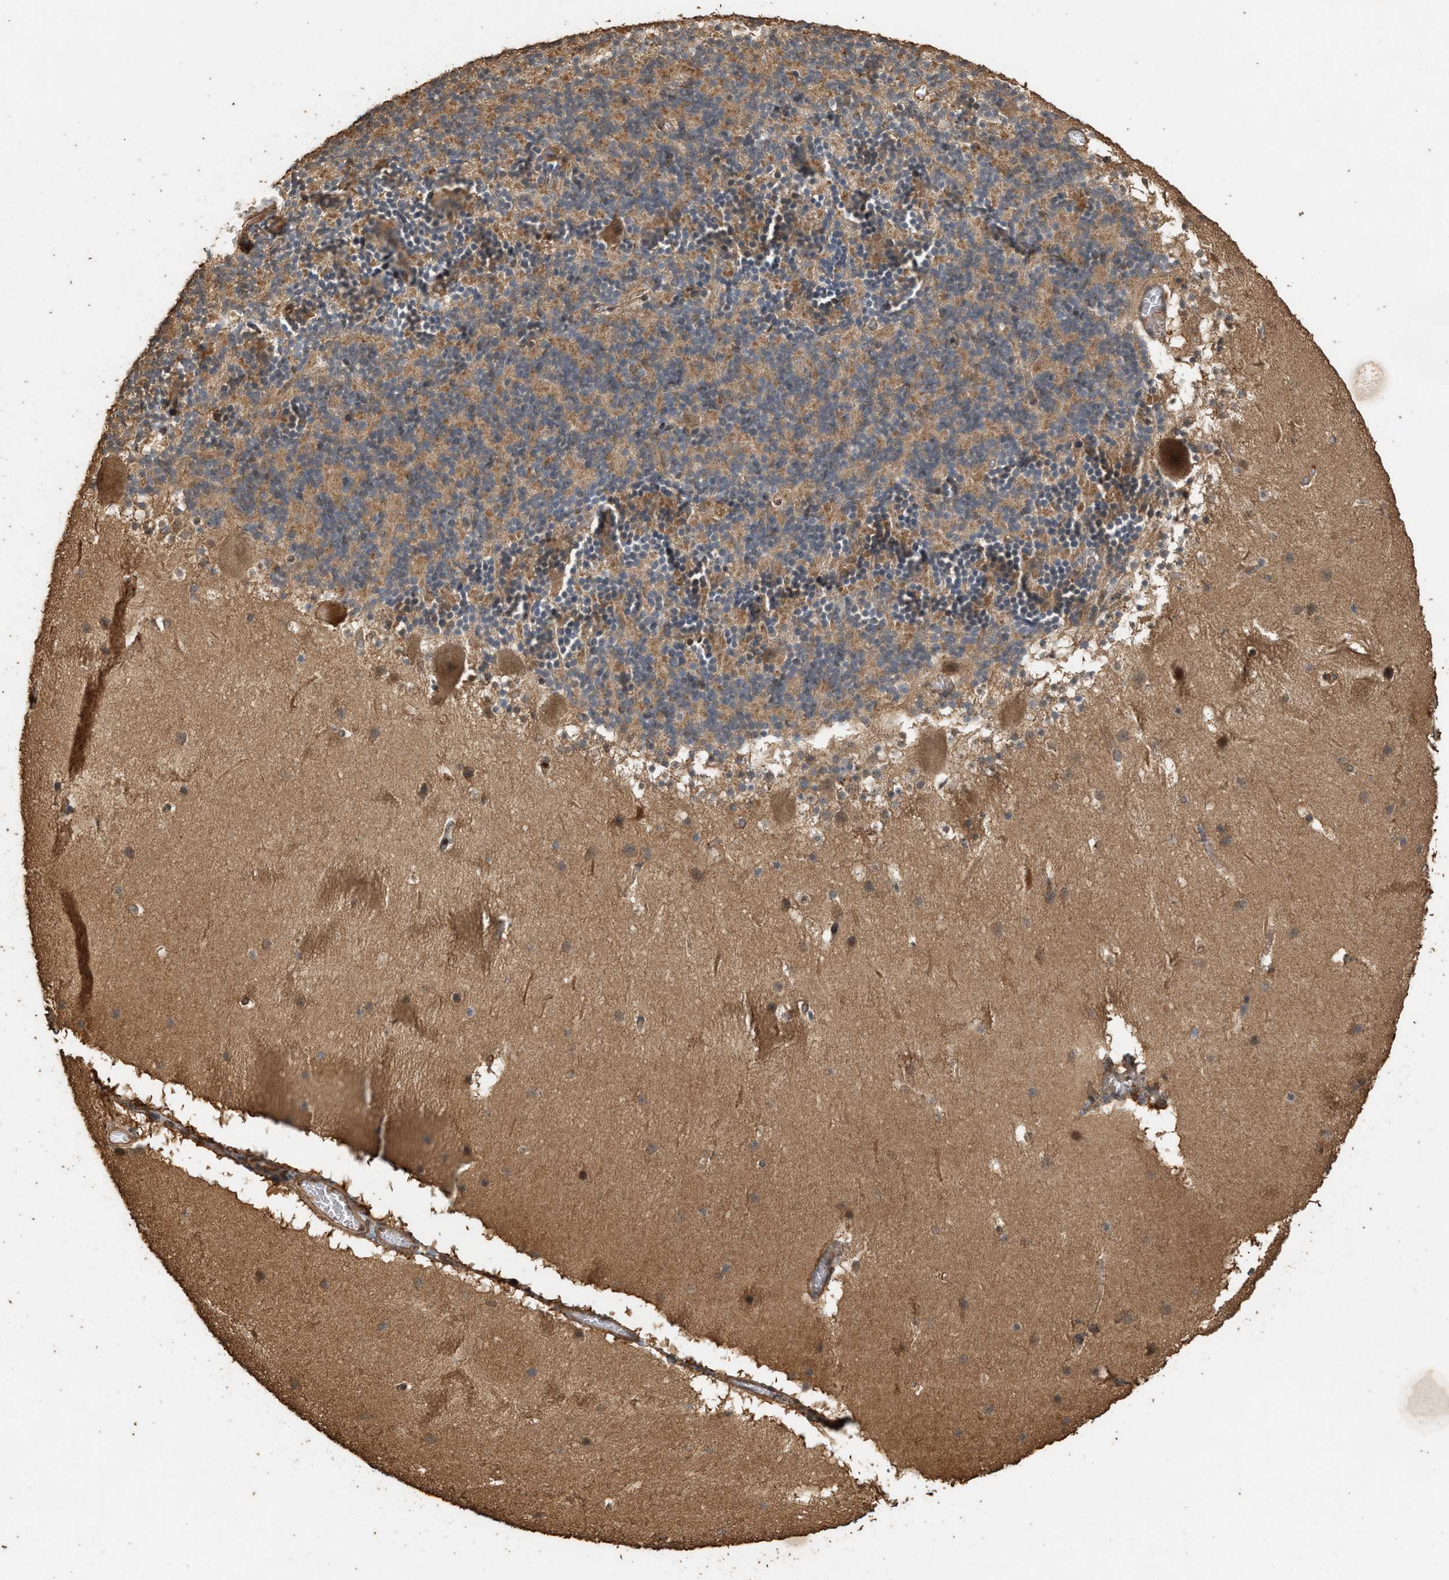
{"staining": {"intensity": "moderate", "quantity": ">75%", "location": "cytoplasmic/membranous"}, "tissue": "cerebellum", "cell_type": "Cells in granular layer", "image_type": "normal", "snomed": [{"axis": "morphology", "description": "Normal tissue, NOS"}, {"axis": "topography", "description": "Cerebellum"}], "caption": "Brown immunohistochemical staining in benign human cerebellum reveals moderate cytoplasmic/membranous expression in approximately >75% of cells in granular layer. (DAB (3,3'-diaminobenzidine) IHC with brightfield microscopy, high magnification).", "gene": "DCAF7", "patient": {"sex": "male", "age": 45}}